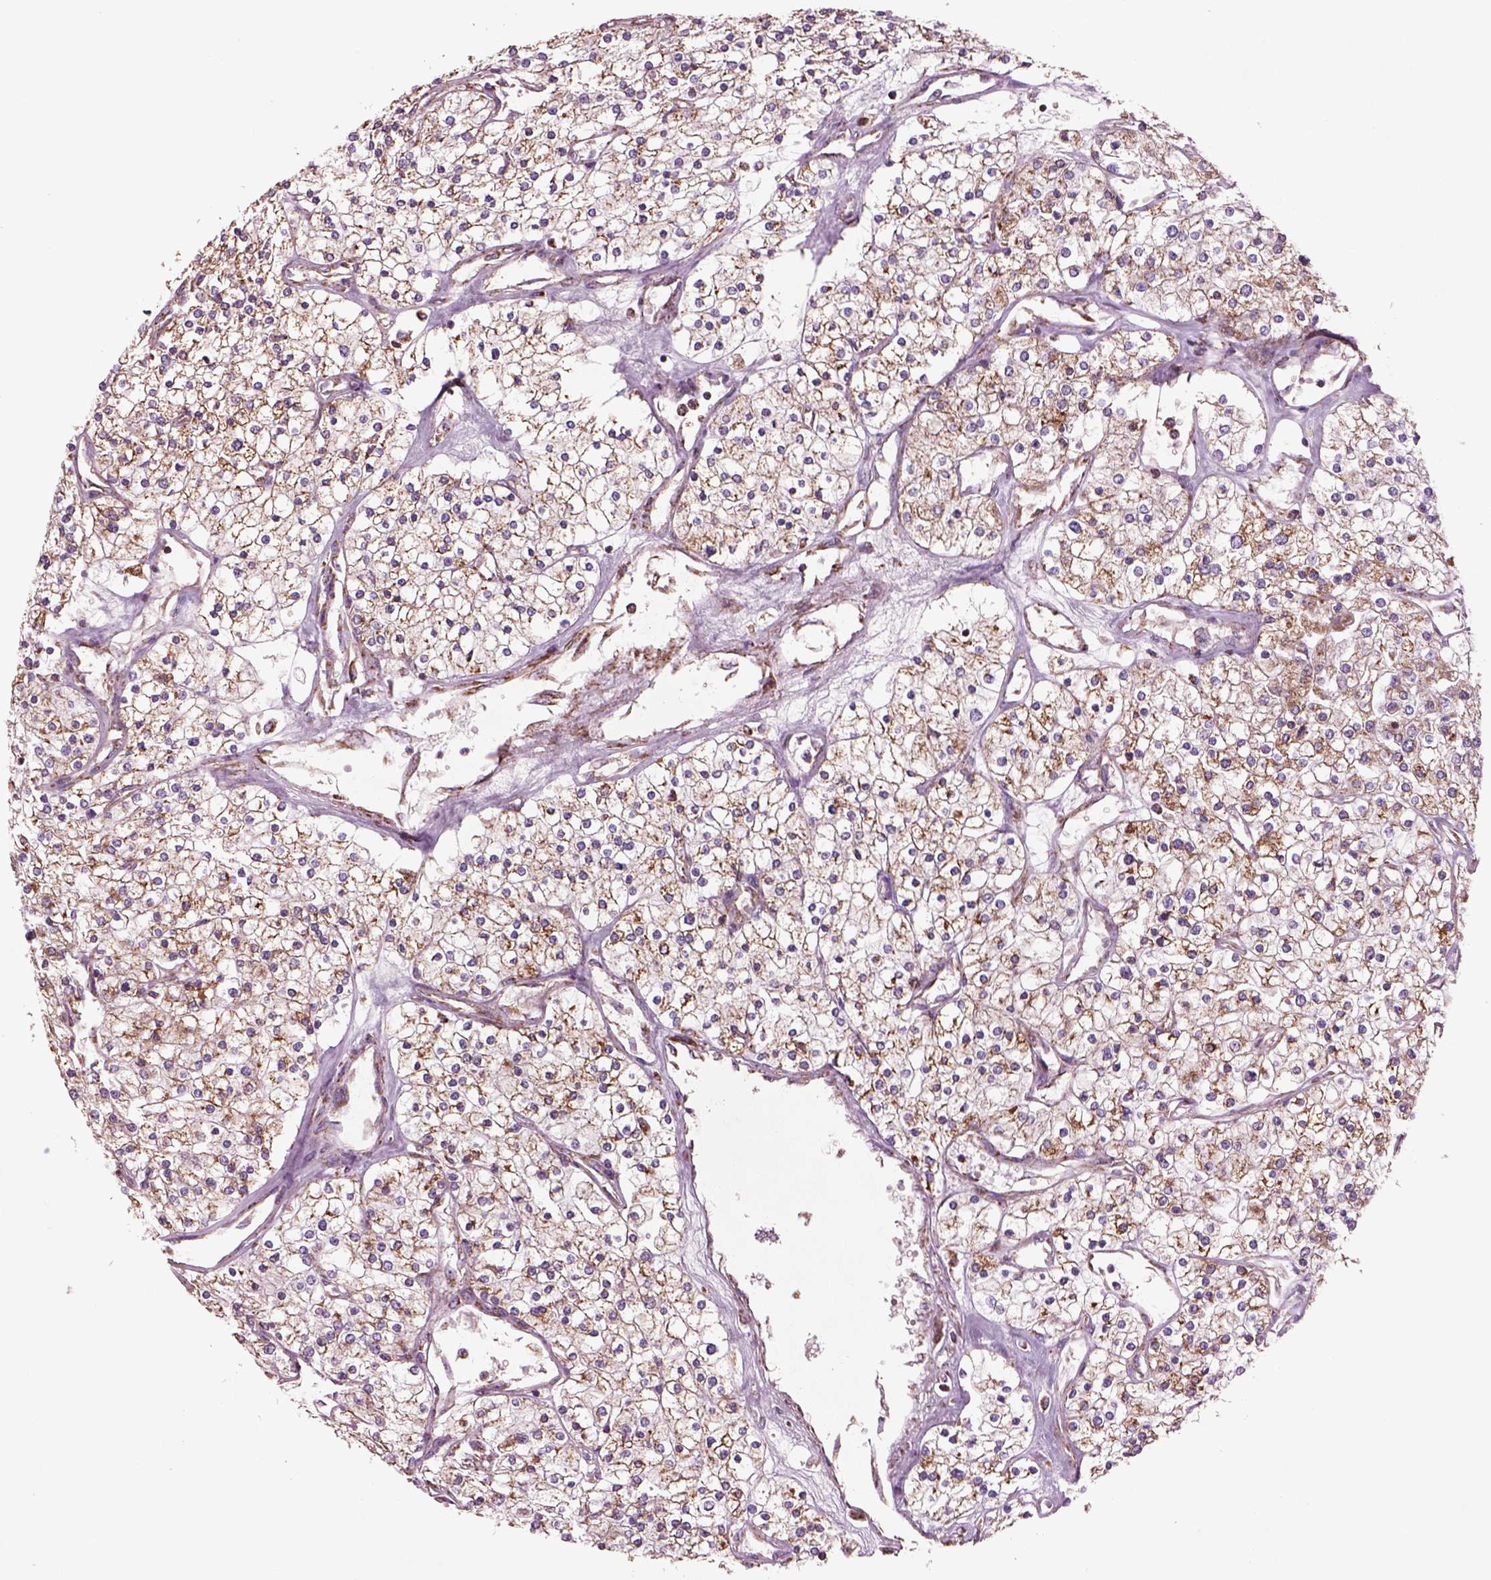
{"staining": {"intensity": "moderate", "quantity": ">75%", "location": "cytoplasmic/membranous"}, "tissue": "renal cancer", "cell_type": "Tumor cells", "image_type": "cancer", "snomed": [{"axis": "morphology", "description": "Adenocarcinoma, NOS"}, {"axis": "topography", "description": "Kidney"}], "caption": "This photomicrograph reveals immunohistochemistry staining of human renal cancer (adenocarcinoma), with medium moderate cytoplasmic/membranous expression in approximately >75% of tumor cells.", "gene": "SLC25A24", "patient": {"sex": "male", "age": 80}}